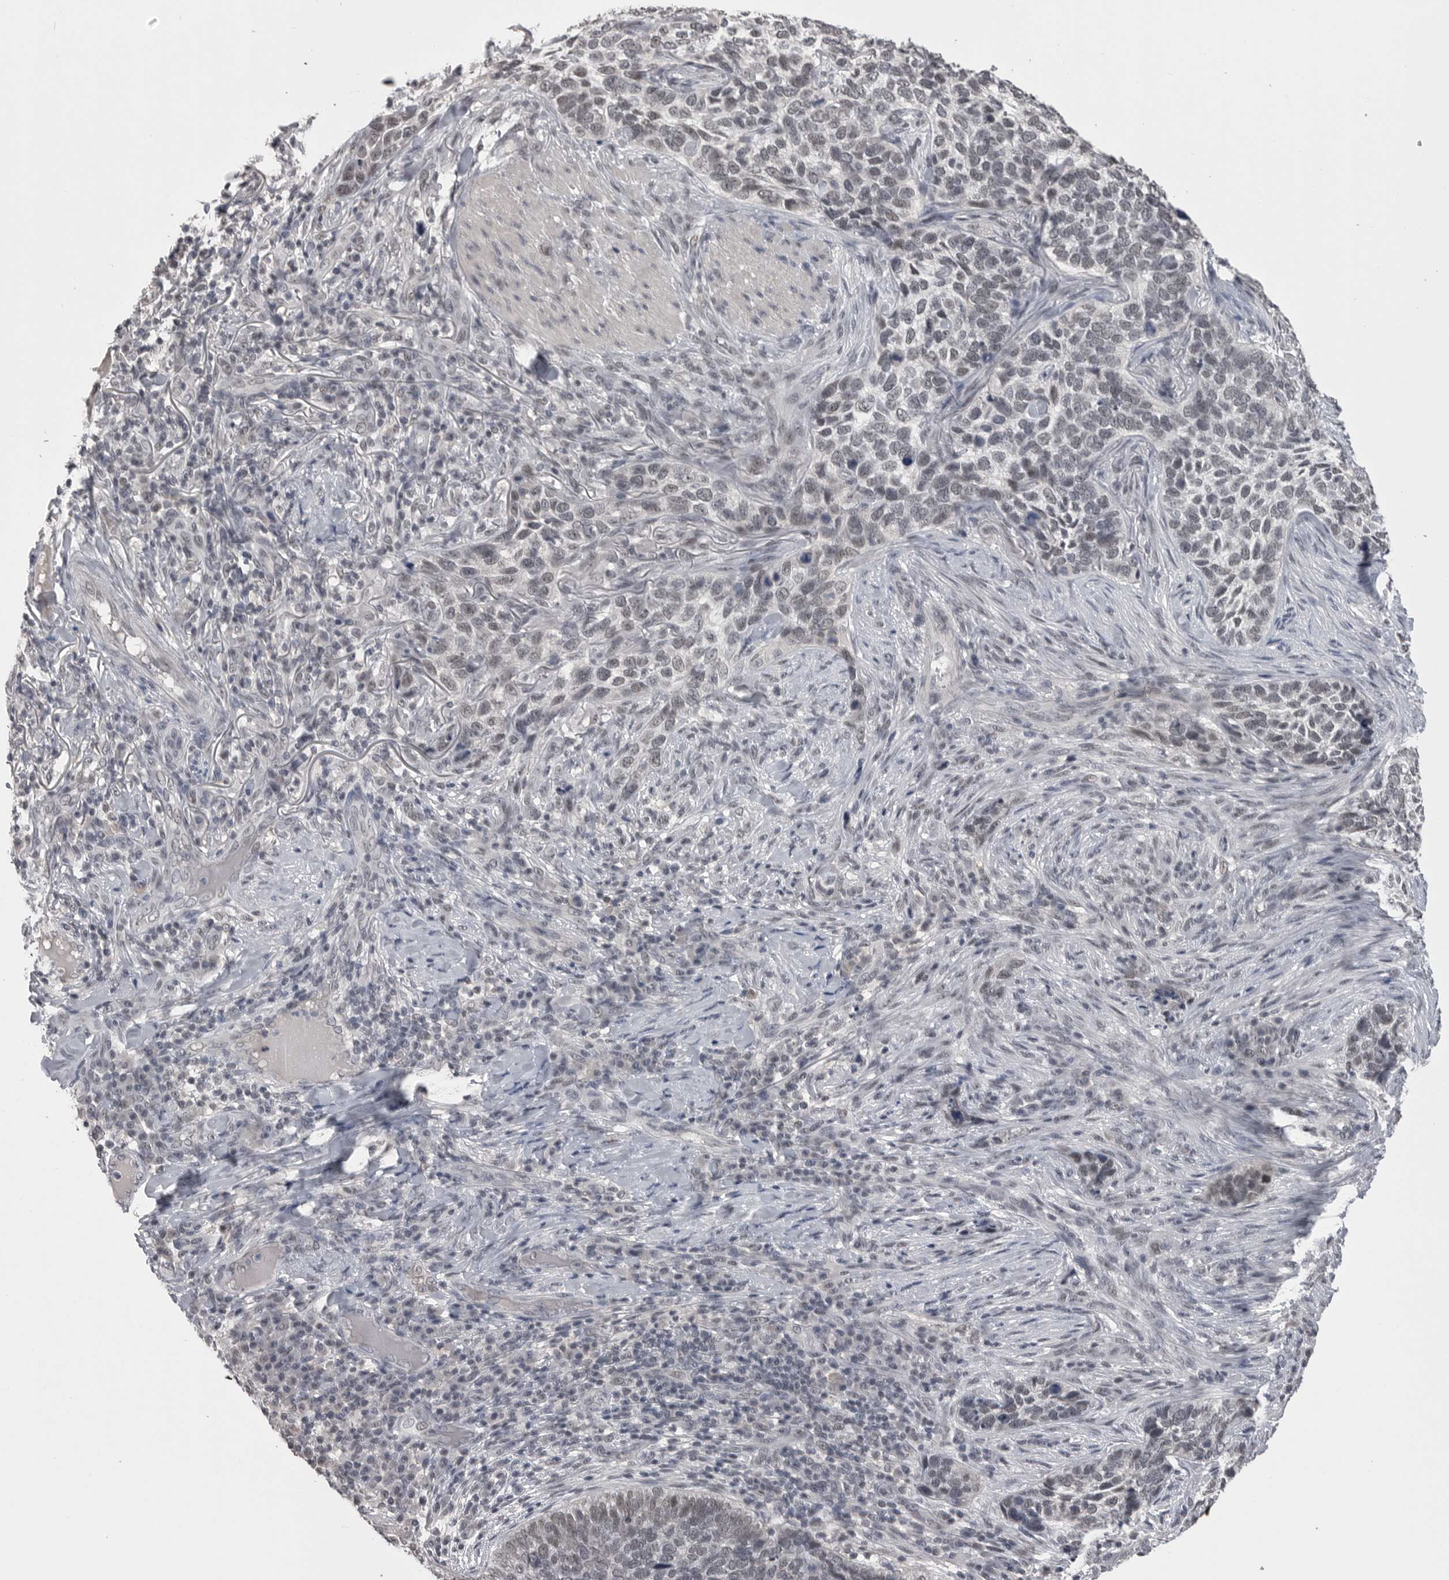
{"staining": {"intensity": "weak", "quantity": "<25%", "location": "nuclear"}, "tissue": "skin cancer", "cell_type": "Tumor cells", "image_type": "cancer", "snomed": [{"axis": "morphology", "description": "Basal cell carcinoma"}, {"axis": "topography", "description": "Skin"}], "caption": "Tumor cells show no significant staining in skin cancer.", "gene": "DLG2", "patient": {"sex": "female", "age": 64}}